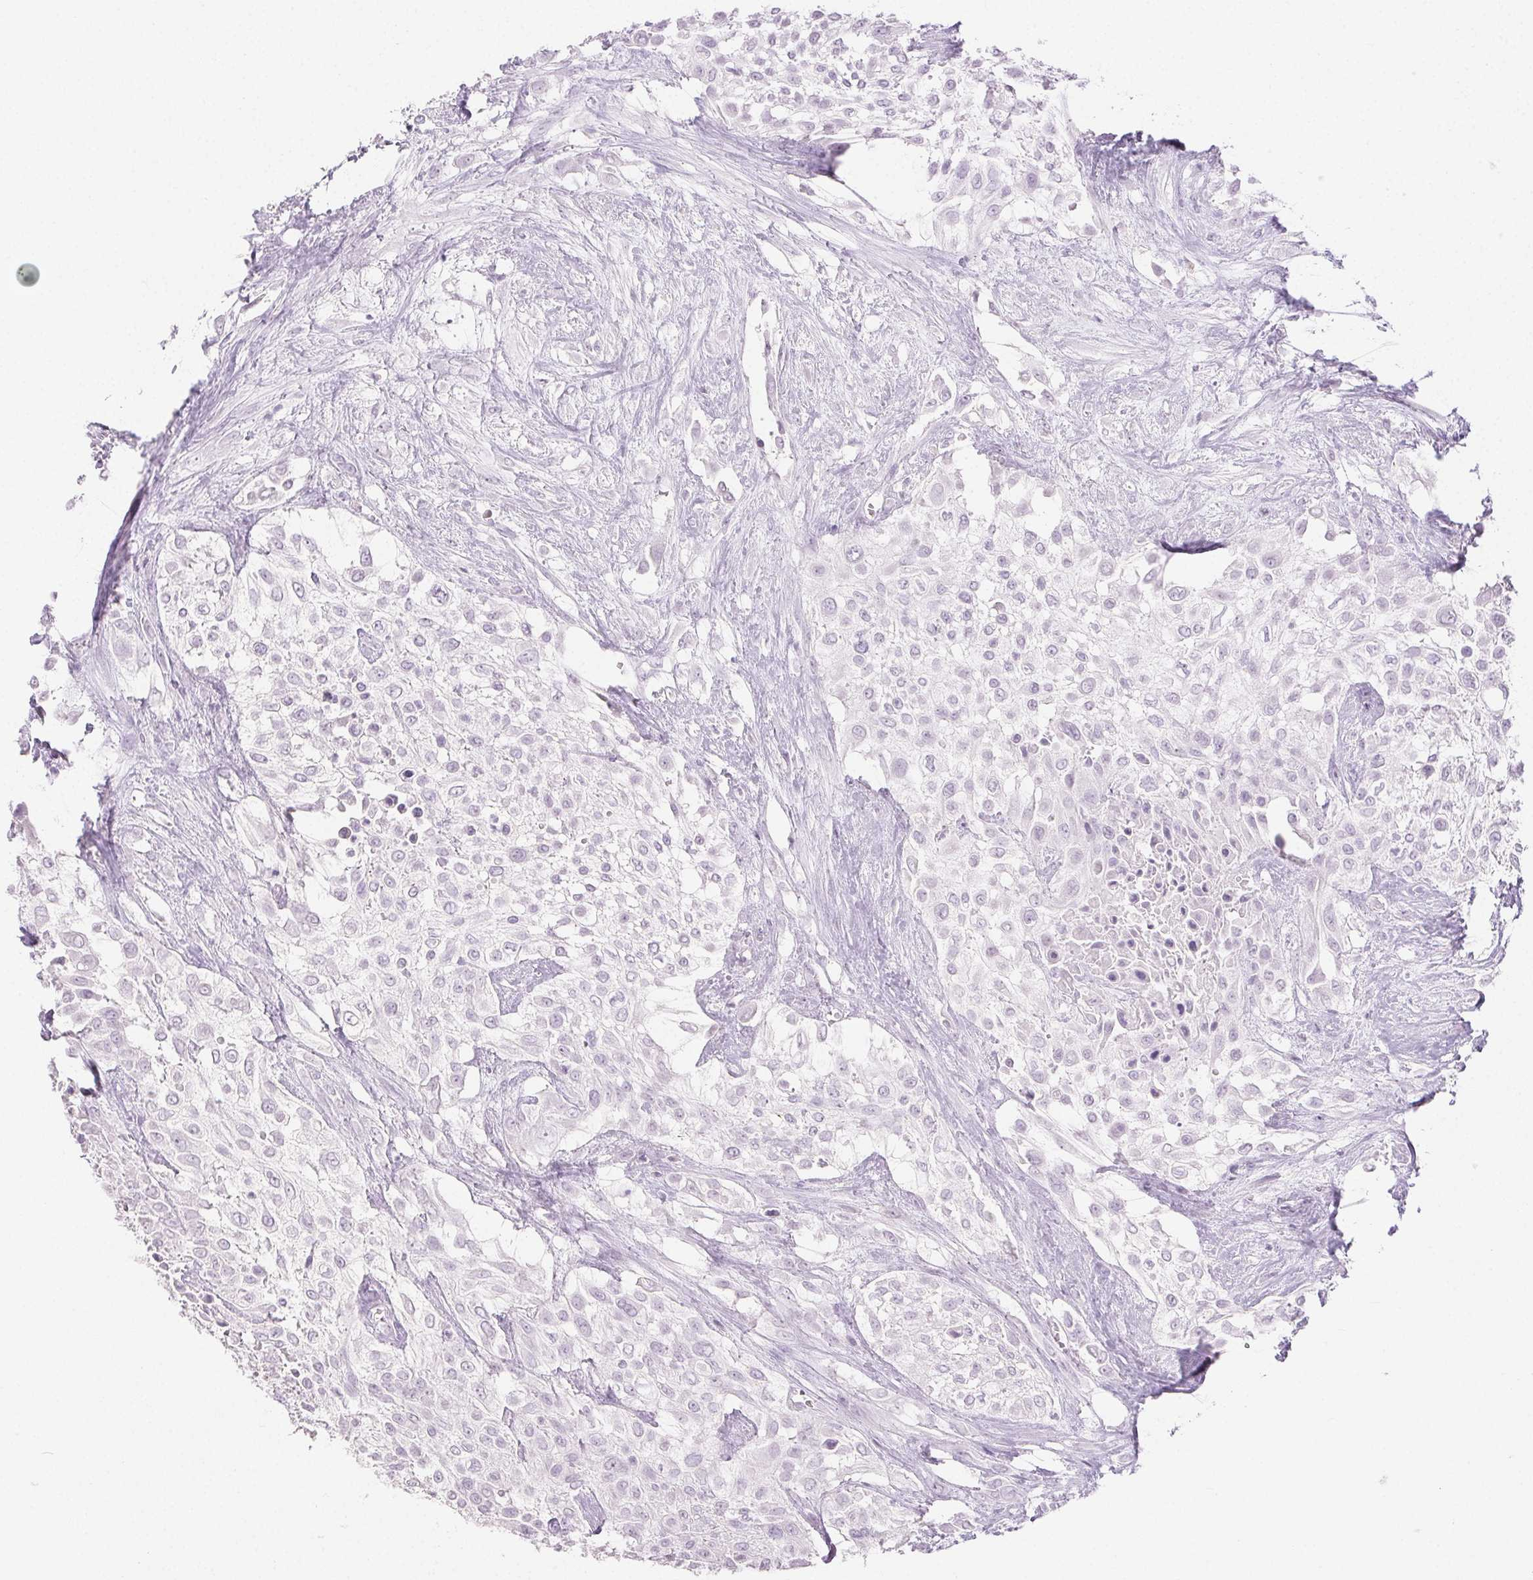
{"staining": {"intensity": "negative", "quantity": "none", "location": "none"}, "tissue": "urothelial cancer", "cell_type": "Tumor cells", "image_type": "cancer", "snomed": [{"axis": "morphology", "description": "Urothelial carcinoma, High grade"}, {"axis": "topography", "description": "Urinary bladder"}], "caption": "Tumor cells show no significant protein positivity in urothelial cancer.", "gene": "PI3", "patient": {"sex": "male", "age": 57}}